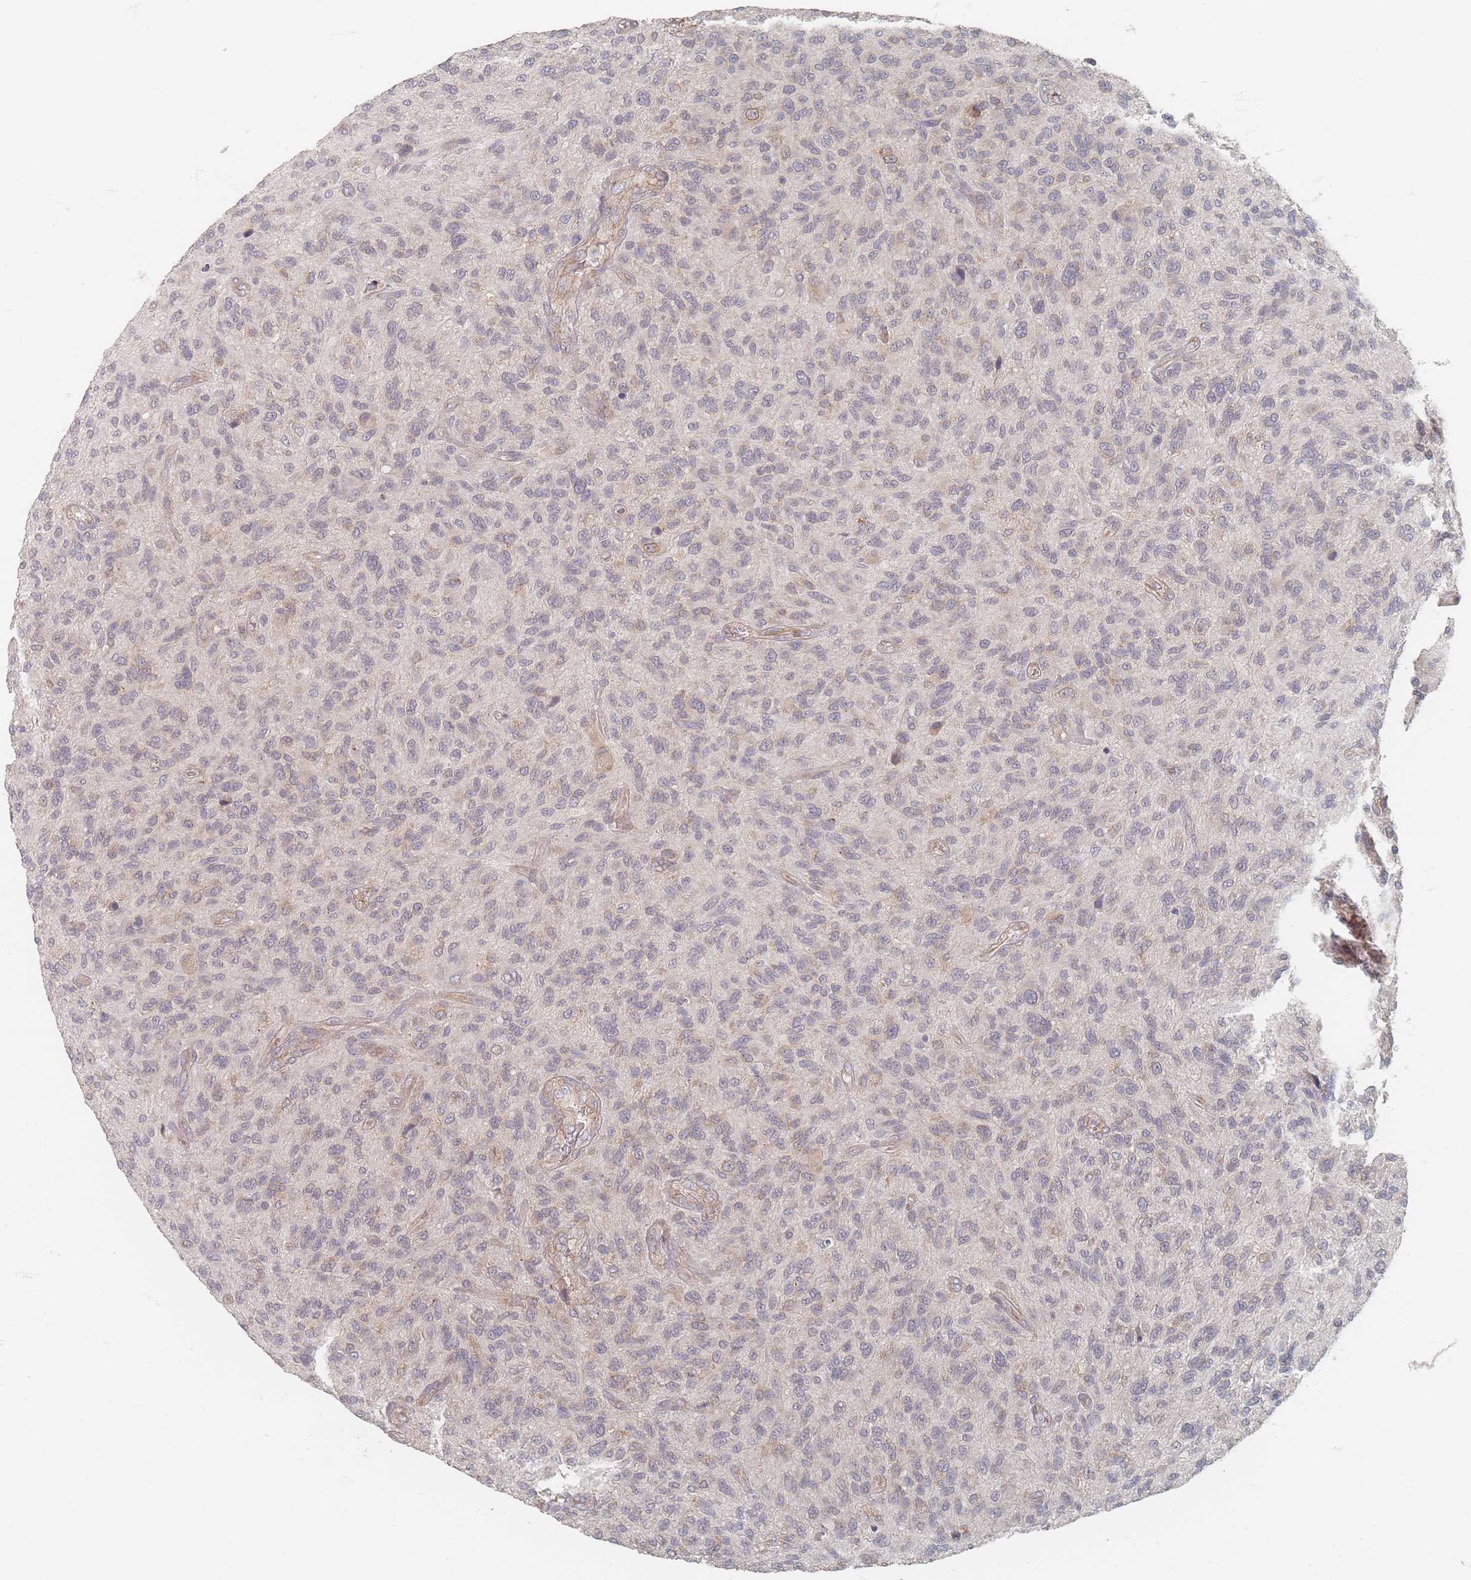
{"staining": {"intensity": "negative", "quantity": "none", "location": "none"}, "tissue": "glioma", "cell_type": "Tumor cells", "image_type": "cancer", "snomed": [{"axis": "morphology", "description": "Glioma, malignant, High grade"}, {"axis": "topography", "description": "Brain"}], "caption": "A micrograph of glioma stained for a protein displays no brown staining in tumor cells.", "gene": "GLE1", "patient": {"sex": "male", "age": 47}}